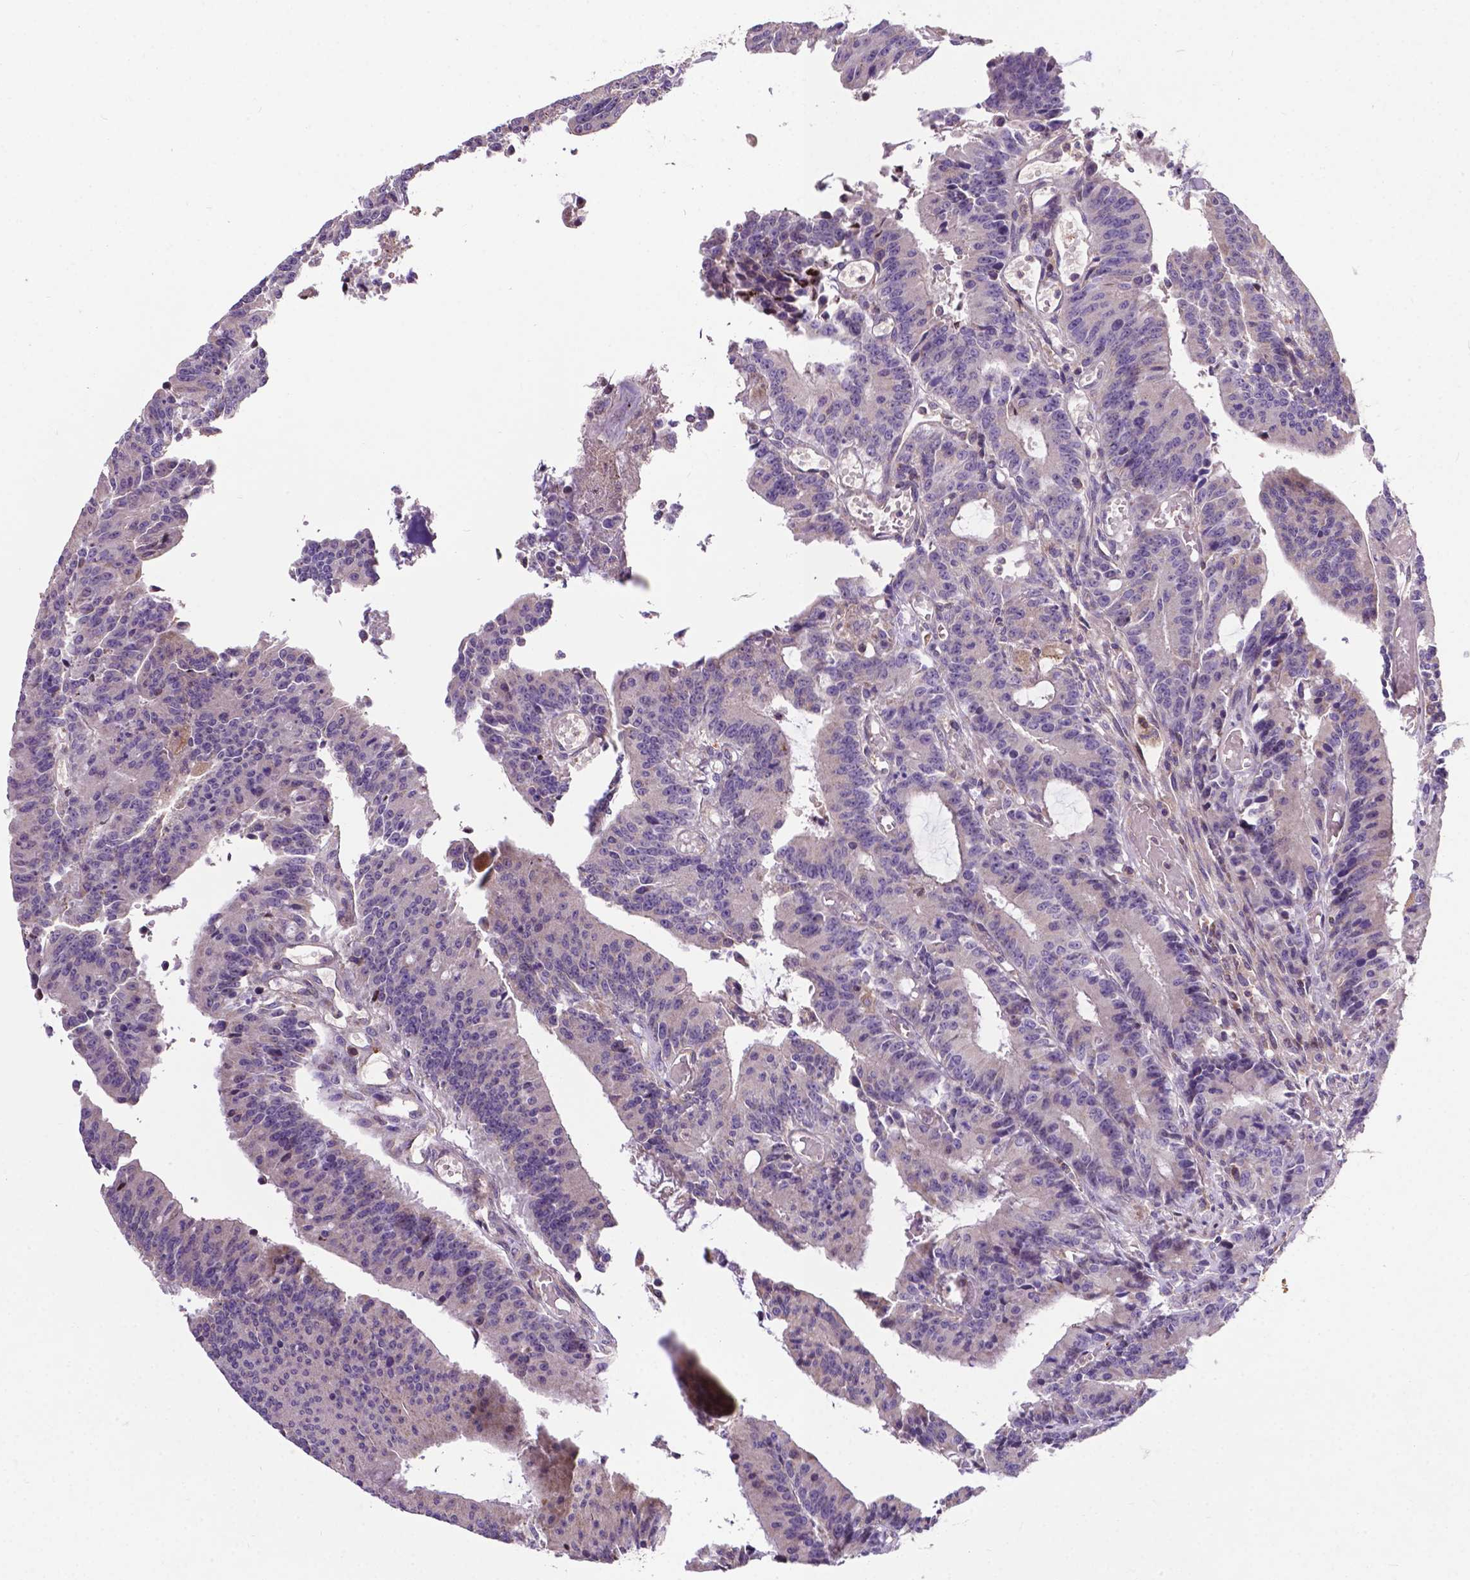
{"staining": {"intensity": "moderate", "quantity": "25%-75%", "location": "cytoplasmic/membranous"}, "tissue": "colorectal cancer", "cell_type": "Tumor cells", "image_type": "cancer", "snomed": [{"axis": "morphology", "description": "Adenocarcinoma, NOS"}, {"axis": "topography", "description": "Colon"}], "caption": "A brown stain shows moderate cytoplasmic/membranous expression of a protein in human colorectal cancer (adenocarcinoma) tumor cells. The staining was performed using DAB (3,3'-diaminobenzidine) to visualize the protein expression in brown, while the nuclei were stained in blue with hematoxylin (Magnification: 20x).", "gene": "SPNS2", "patient": {"sex": "female", "age": 78}}